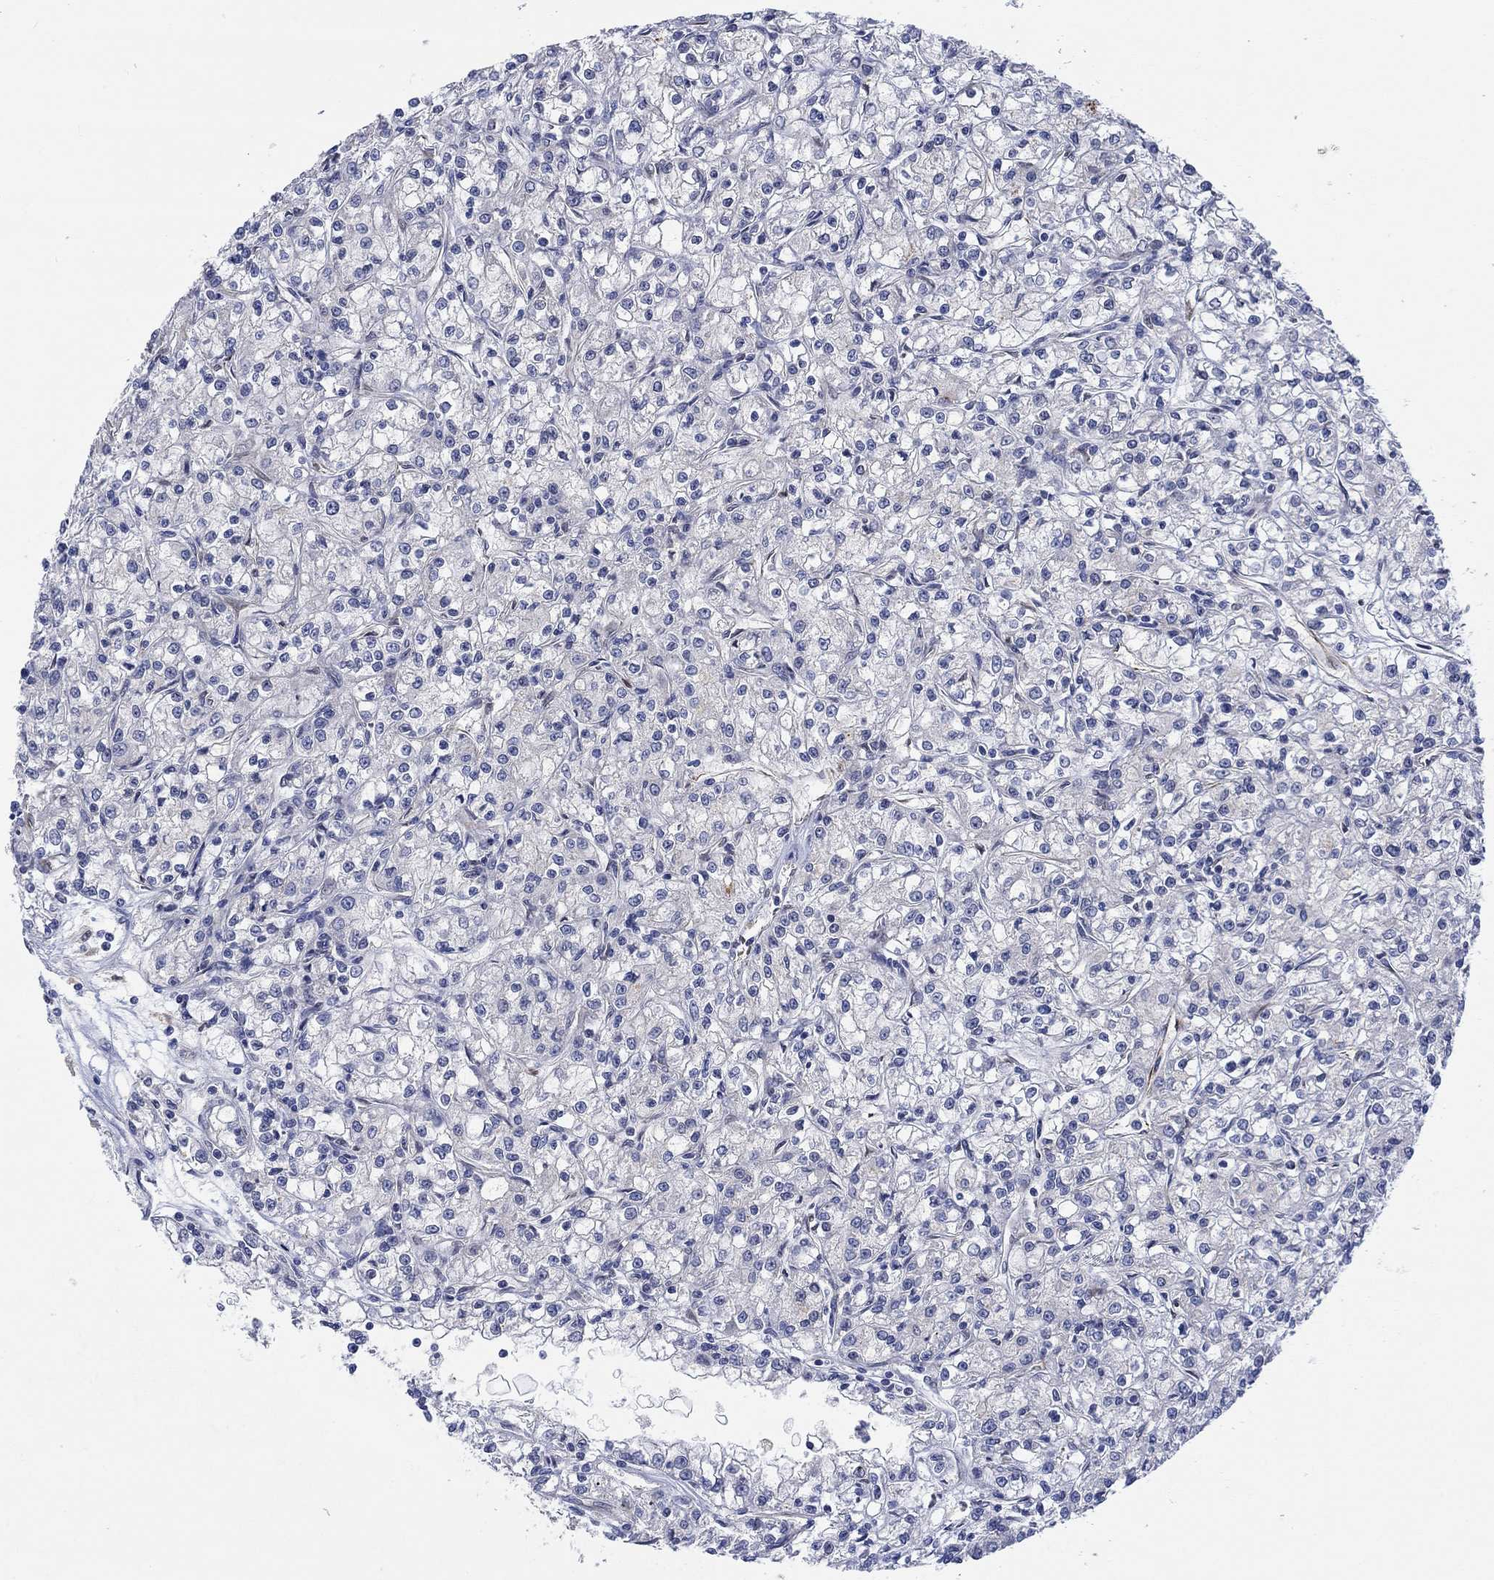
{"staining": {"intensity": "negative", "quantity": "none", "location": "none"}, "tissue": "renal cancer", "cell_type": "Tumor cells", "image_type": "cancer", "snomed": [{"axis": "morphology", "description": "Adenocarcinoma, NOS"}, {"axis": "topography", "description": "Kidney"}], "caption": "Tumor cells are negative for brown protein staining in renal cancer. (Brightfield microscopy of DAB immunohistochemistry (IHC) at high magnification).", "gene": "CAMK1D", "patient": {"sex": "female", "age": 59}}